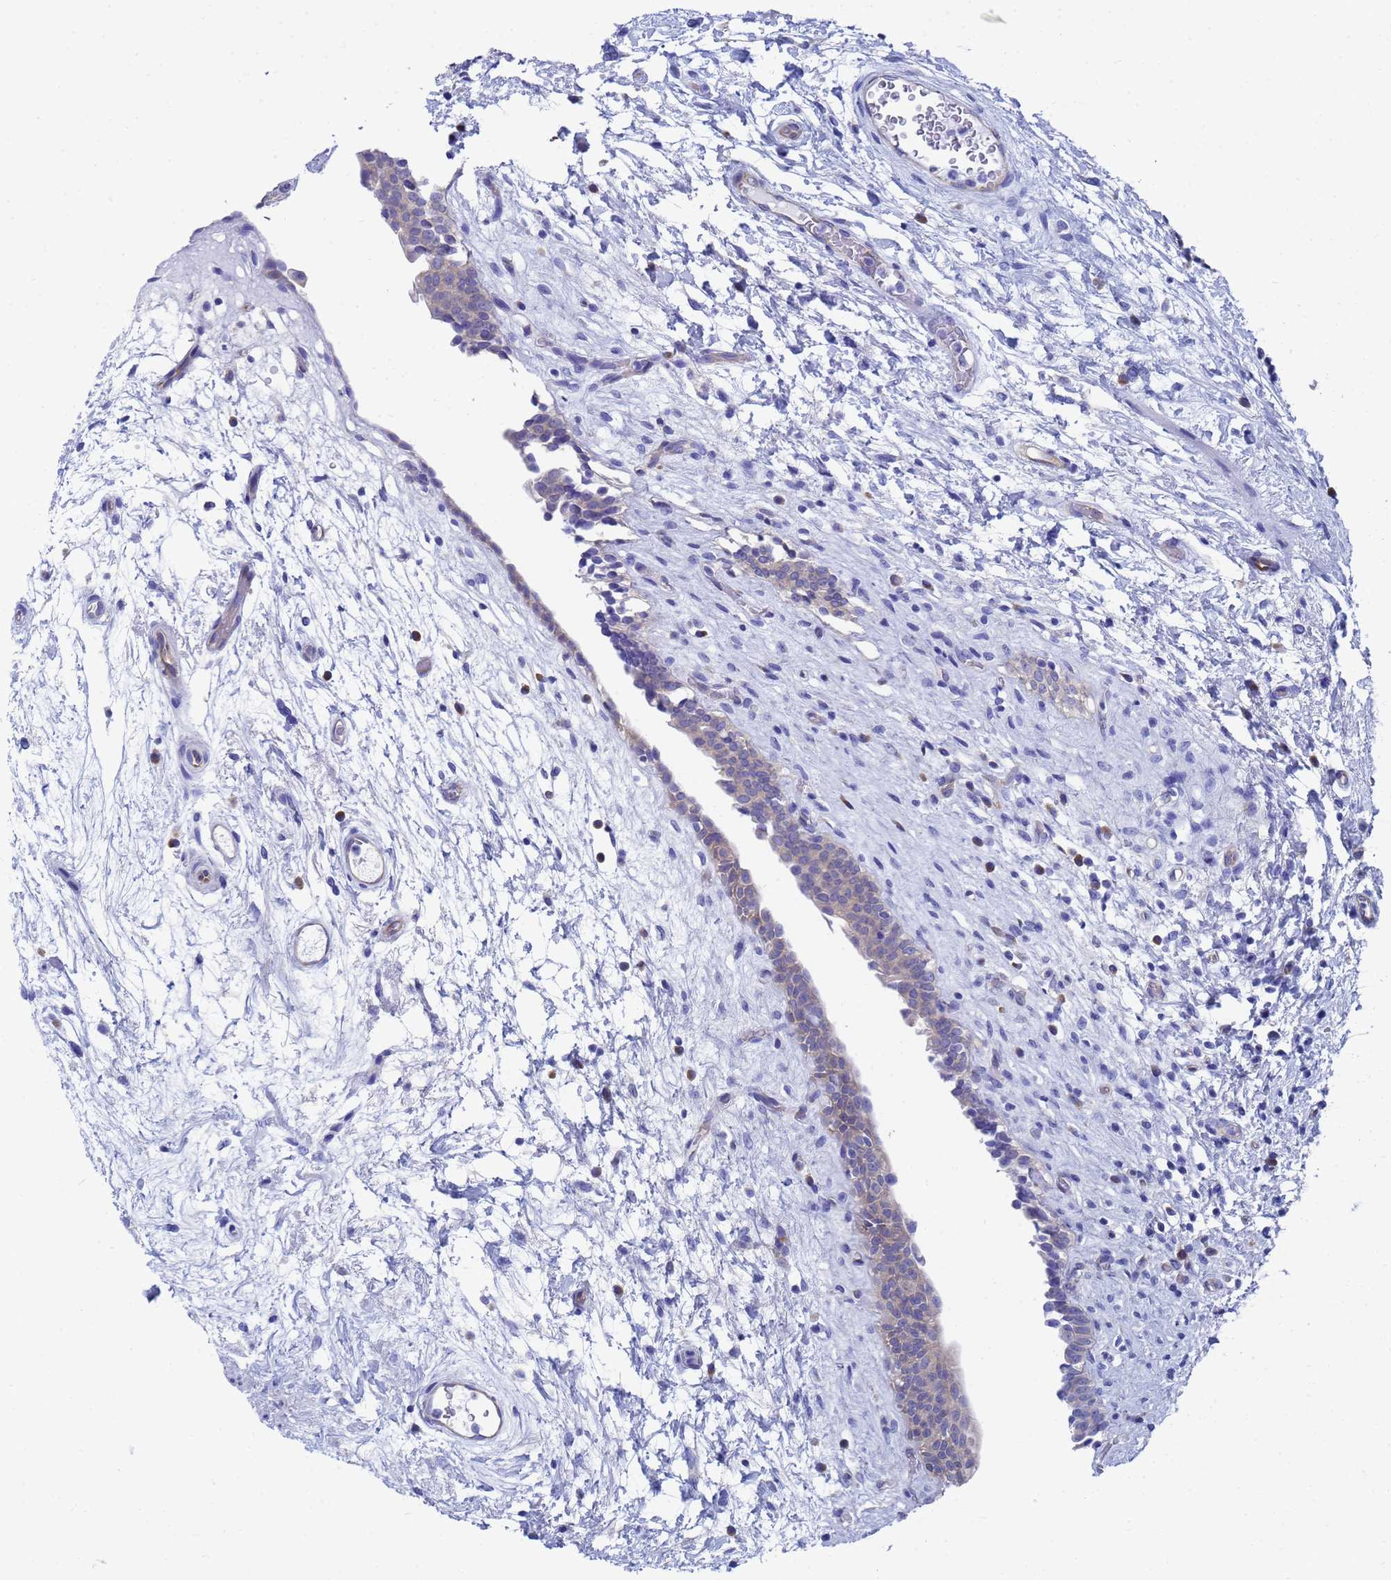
{"staining": {"intensity": "negative", "quantity": "none", "location": "none"}, "tissue": "urinary bladder", "cell_type": "Urothelial cells", "image_type": "normal", "snomed": [{"axis": "morphology", "description": "Normal tissue, NOS"}, {"axis": "topography", "description": "Urinary bladder"}], "caption": "A high-resolution image shows IHC staining of unremarkable urinary bladder, which displays no significant staining in urothelial cells. (Brightfield microscopy of DAB (3,3'-diaminobenzidine) IHC at high magnification).", "gene": "TM4SF4", "patient": {"sex": "male", "age": 83}}